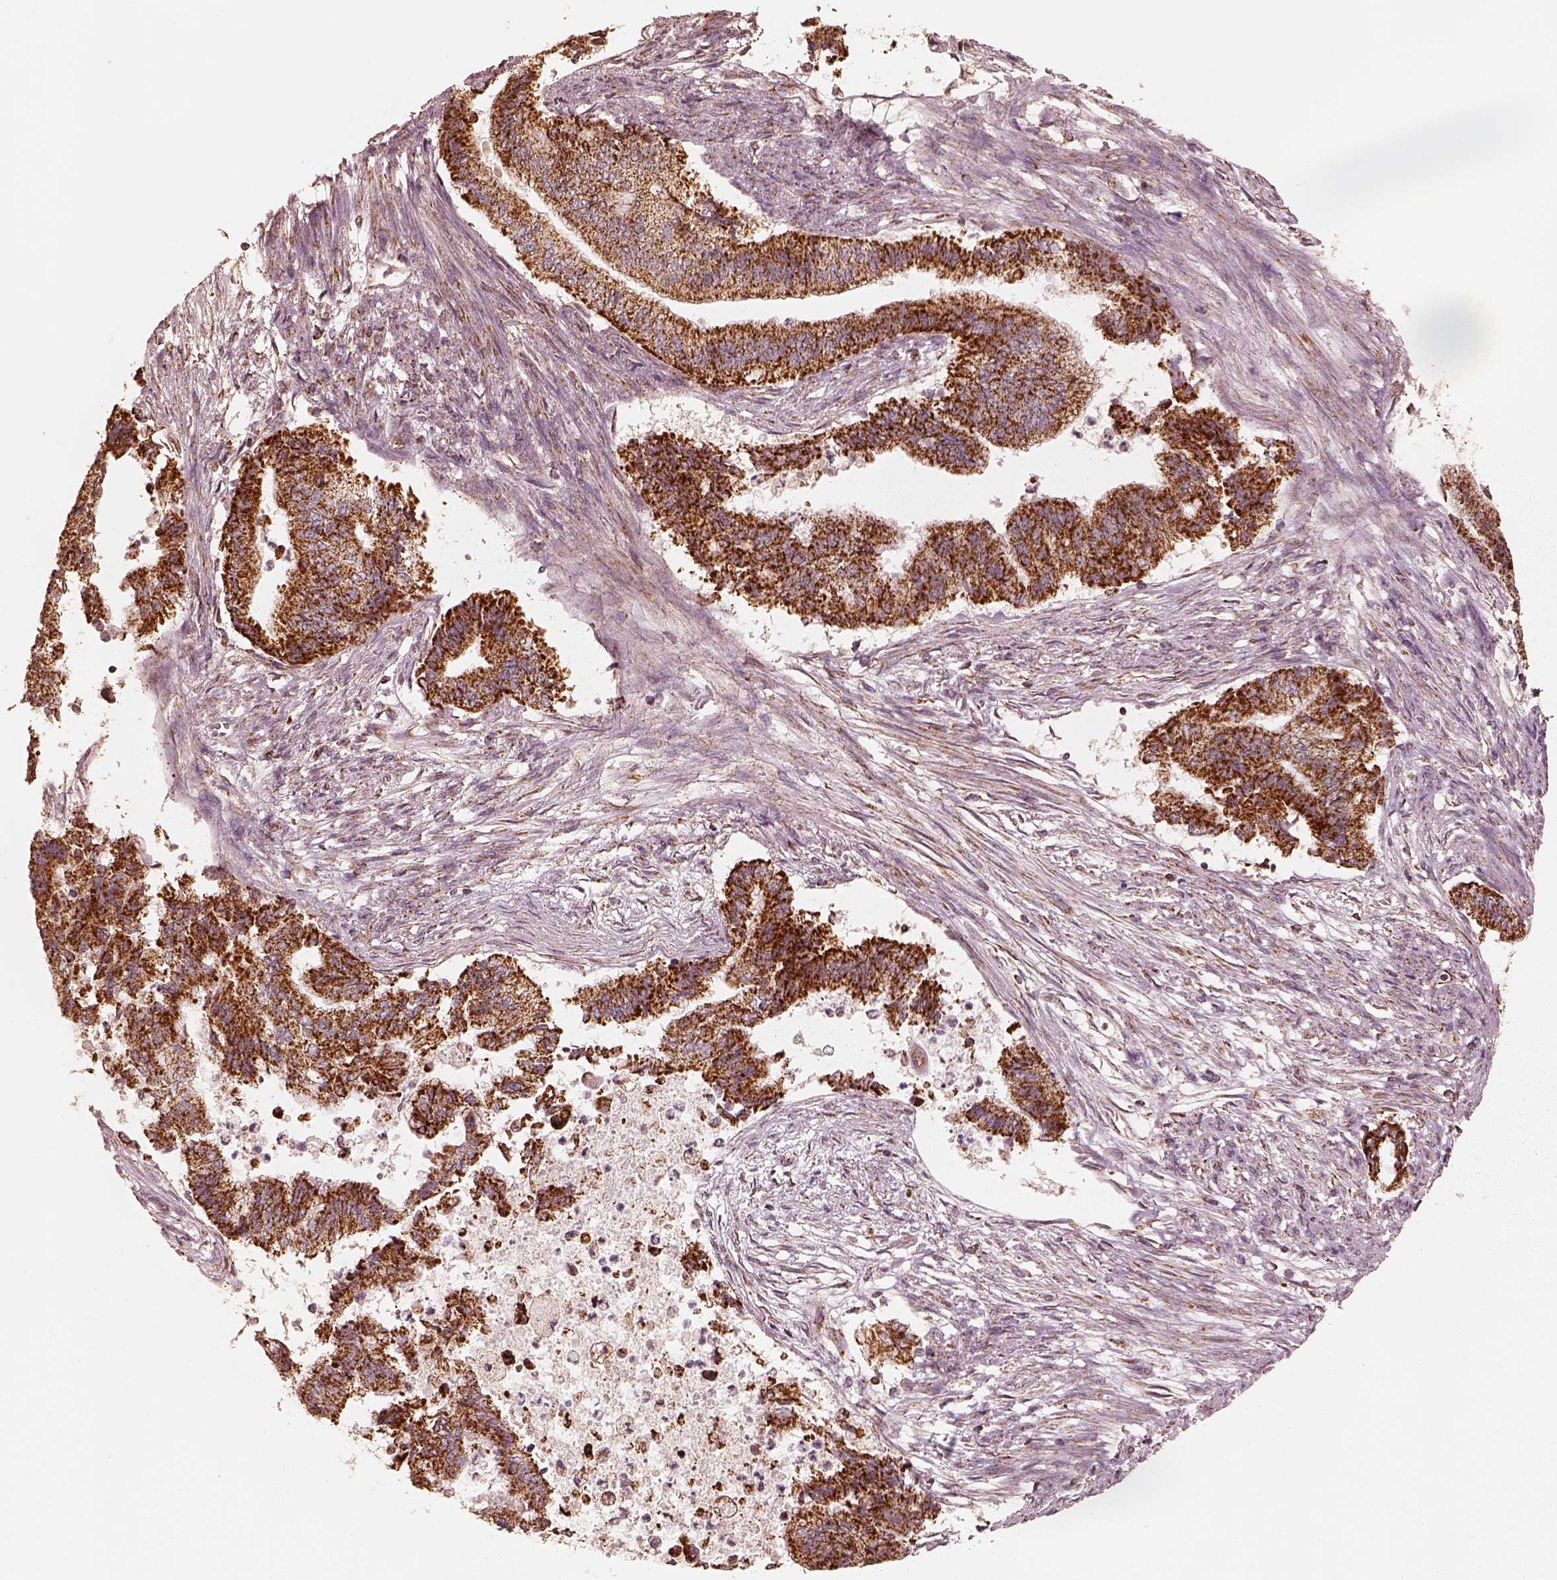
{"staining": {"intensity": "strong", "quantity": ">75%", "location": "cytoplasmic/membranous"}, "tissue": "endometrial cancer", "cell_type": "Tumor cells", "image_type": "cancer", "snomed": [{"axis": "morphology", "description": "Adenocarcinoma, NOS"}, {"axis": "topography", "description": "Endometrium"}], "caption": "A brown stain highlights strong cytoplasmic/membranous positivity of a protein in endometrial cancer tumor cells.", "gene": "ENTPD6", "patient": {"sex": "female", "age": 65}}